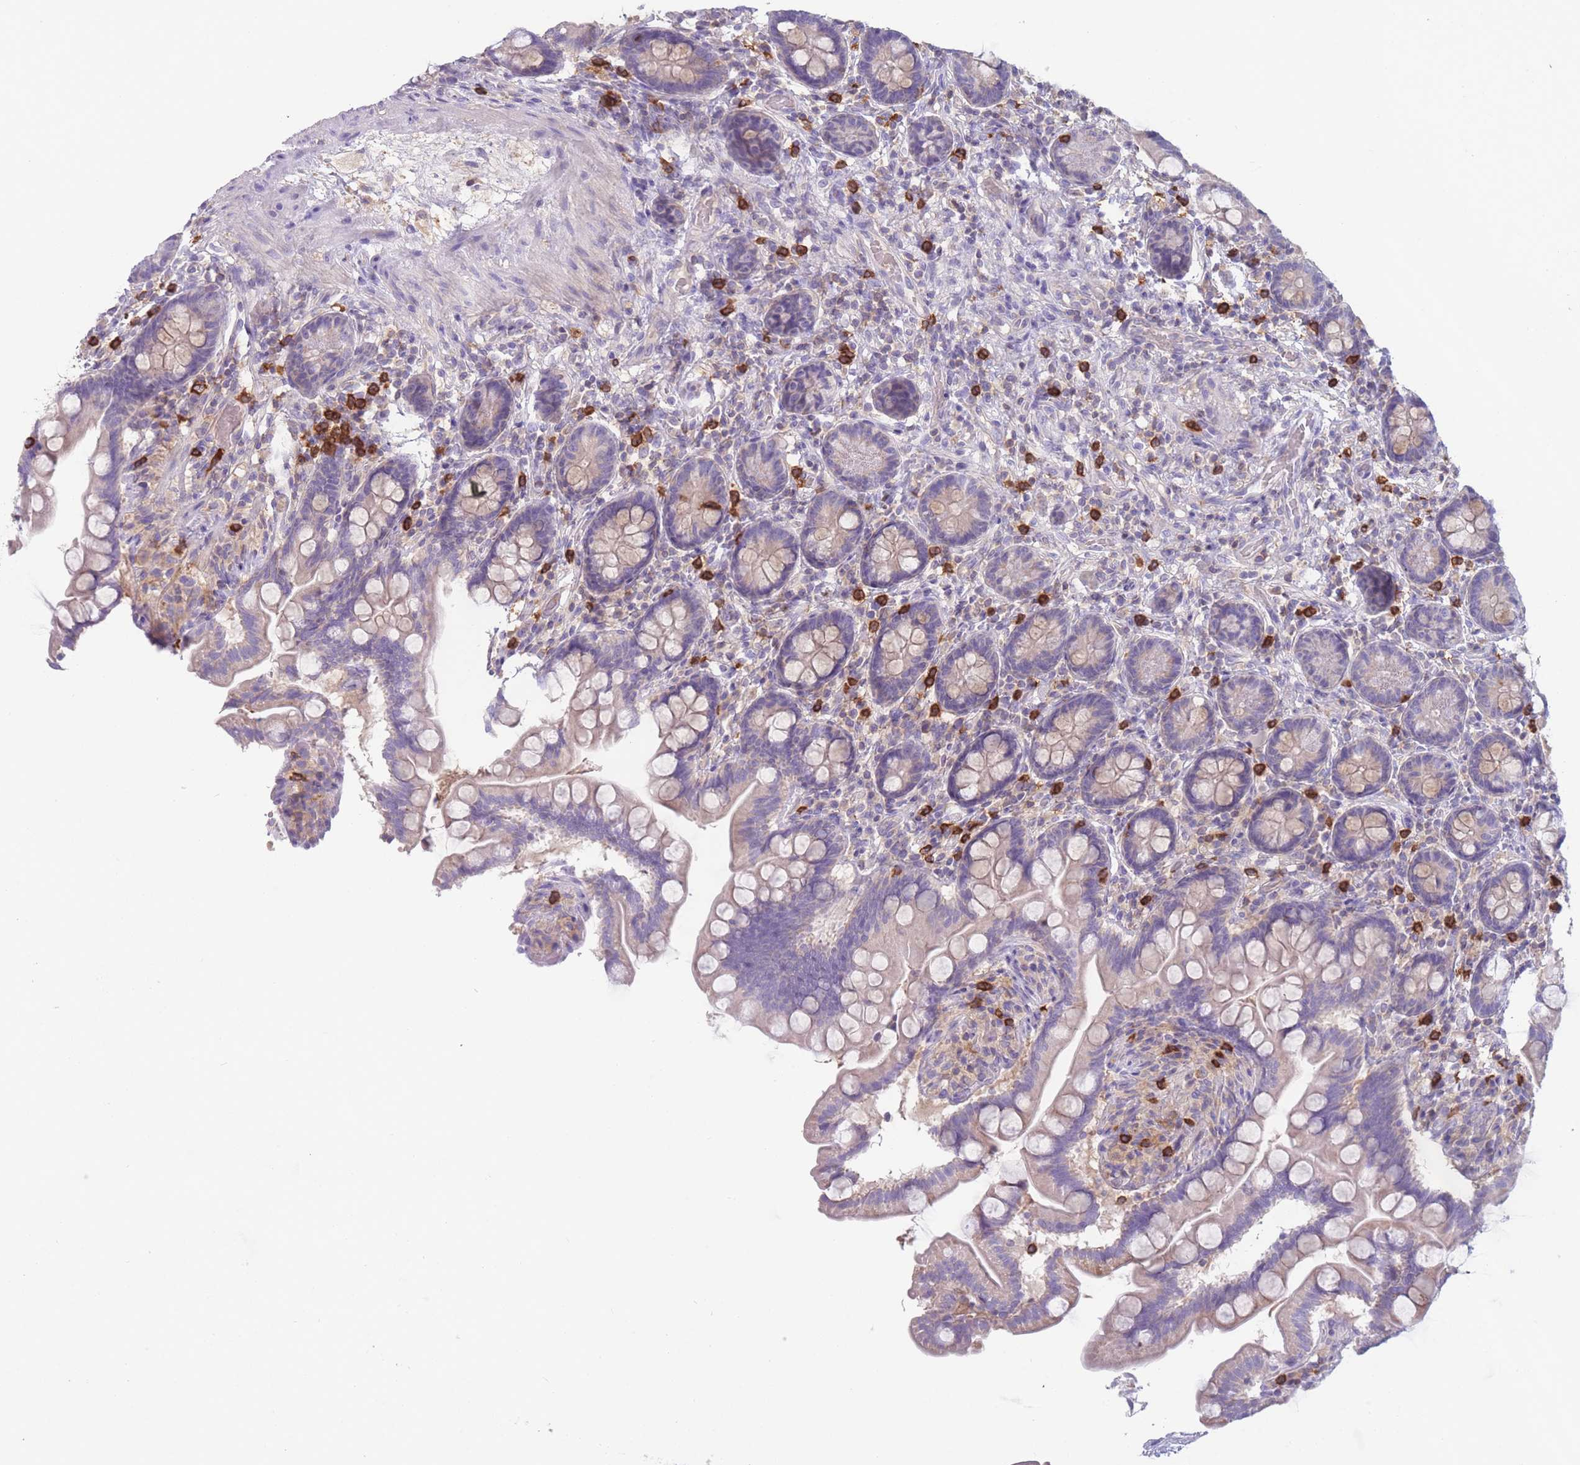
{"staining": {"intensity": "weak", "quantity": "25%-75%", "location": "cytoplasmic/membranous"}, "tissue": "small intestine", "cell_type": "Glandular cells", "image_type": "normal", "snomed": [{"axis": "morphology", "description": "Normal tissue, NOS"}, {"axis": "topography", "description": "Small intestine"}], "caption": "Immunohistochemistry (IHC) photomicrograph of benign human small intestine stained for a protein (brown), which shows low levels of weak cytoplasmic/membranous staining in approximately 25%-75% of glandular cells.", "gene": "ST3GAL4", "patient": {"sex": "female", "age": 64}}